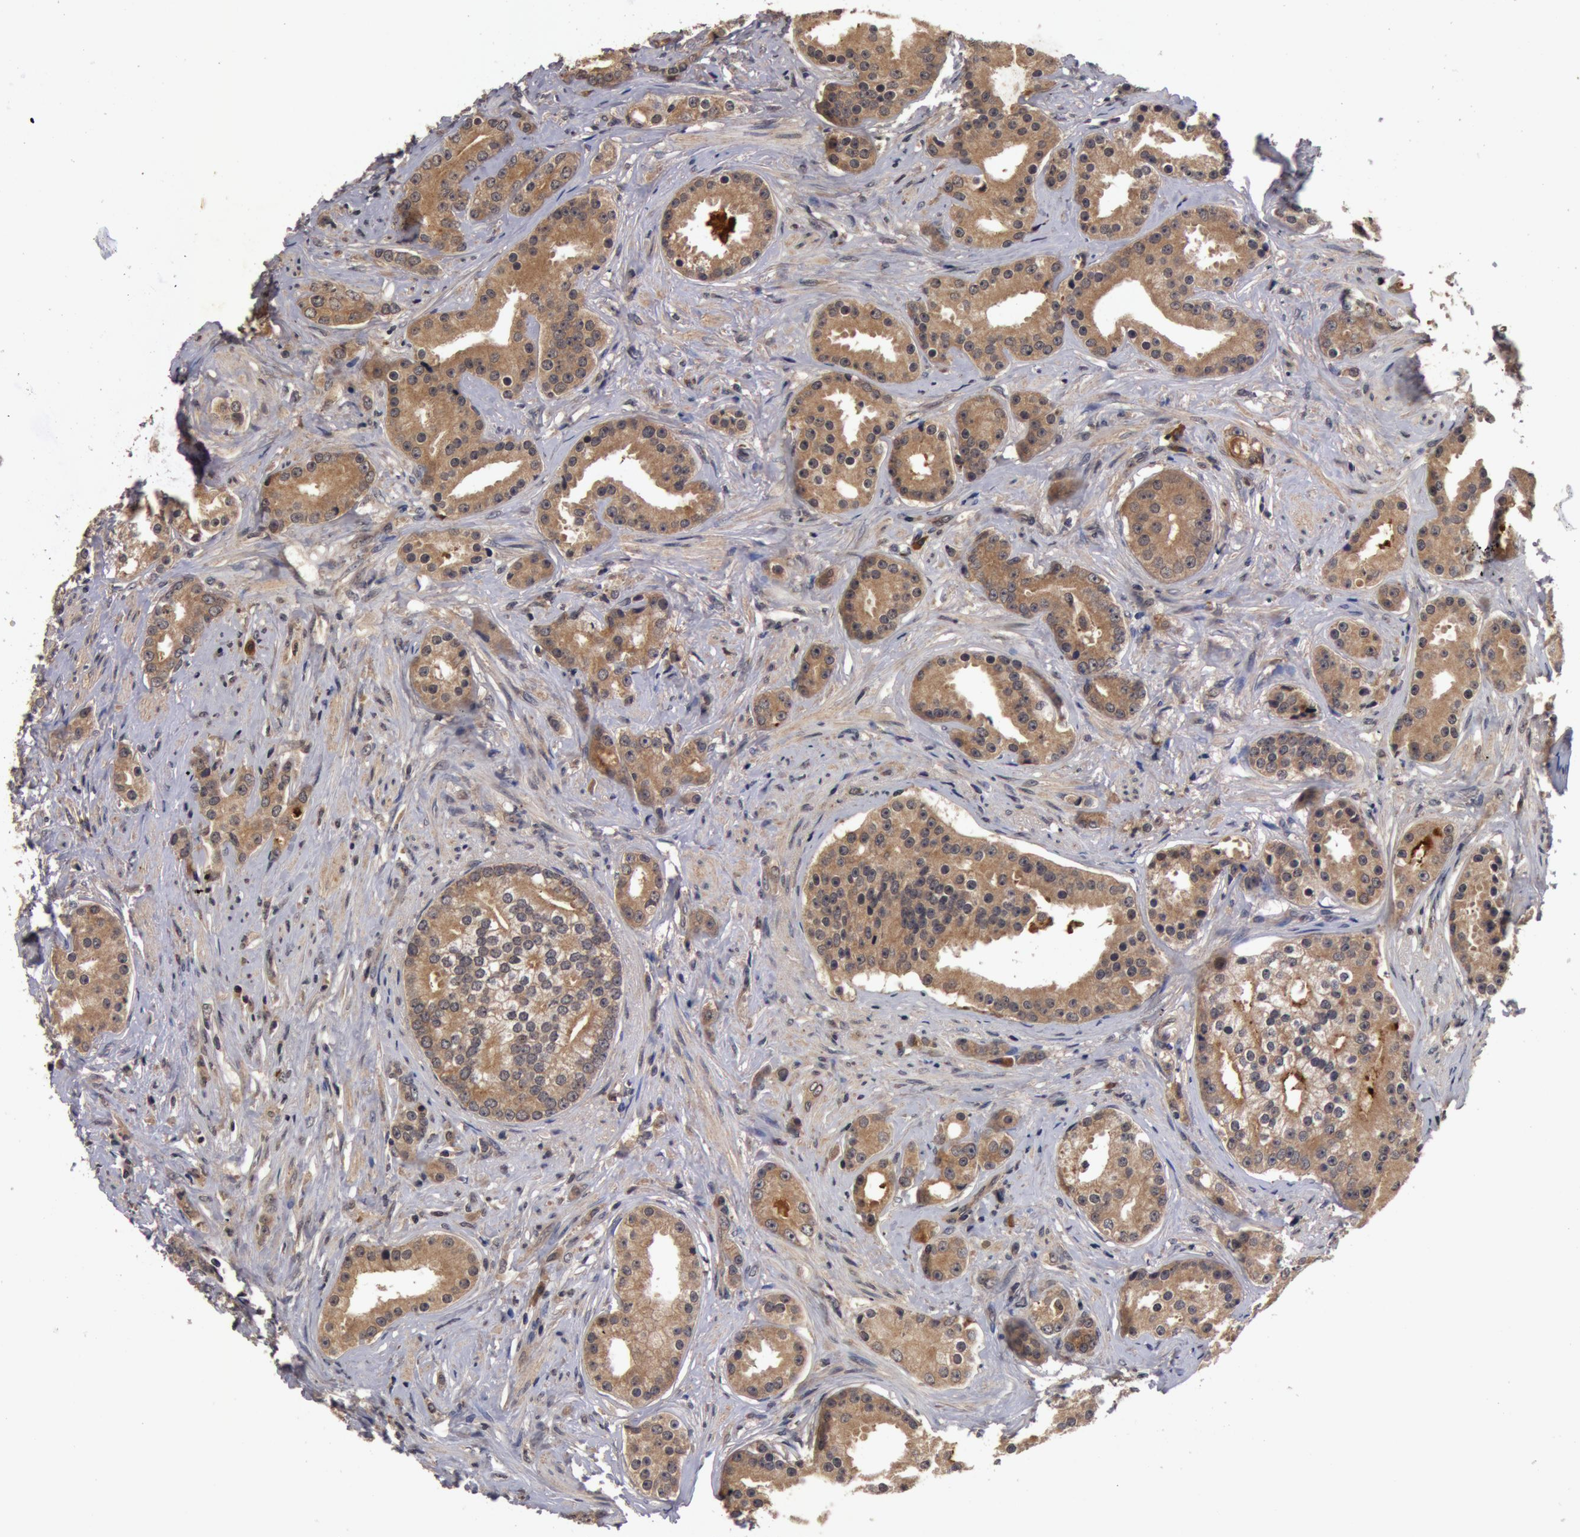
{"staining": {"intensity": "moderate", "quantity": ">75%", "location": "cytoplasmic/membranous"}, "tissue": "prostate cancer", "cell_type": "Tumor cells", "image_type": "cancer", "snomed": [{"axis": "morphology", "description": "Adenocarcinoma, Medium grade"}, {"axis": "topography", "description": "Prostate"}], "caption": "DAB (3,3'-diaminobenzidine) immunohistochemical staining of human prostate cancer demonstrates moderate cytoplasmic/membranous protein positivity in about >75% of tumor cells. The protein of interest is stained brown, and the nuclei are stained in blue (DAB IHC with brightfield microscopy, high magnification).", "gene": "BCHE", "patient": {"sex": "male", "age": 59}}